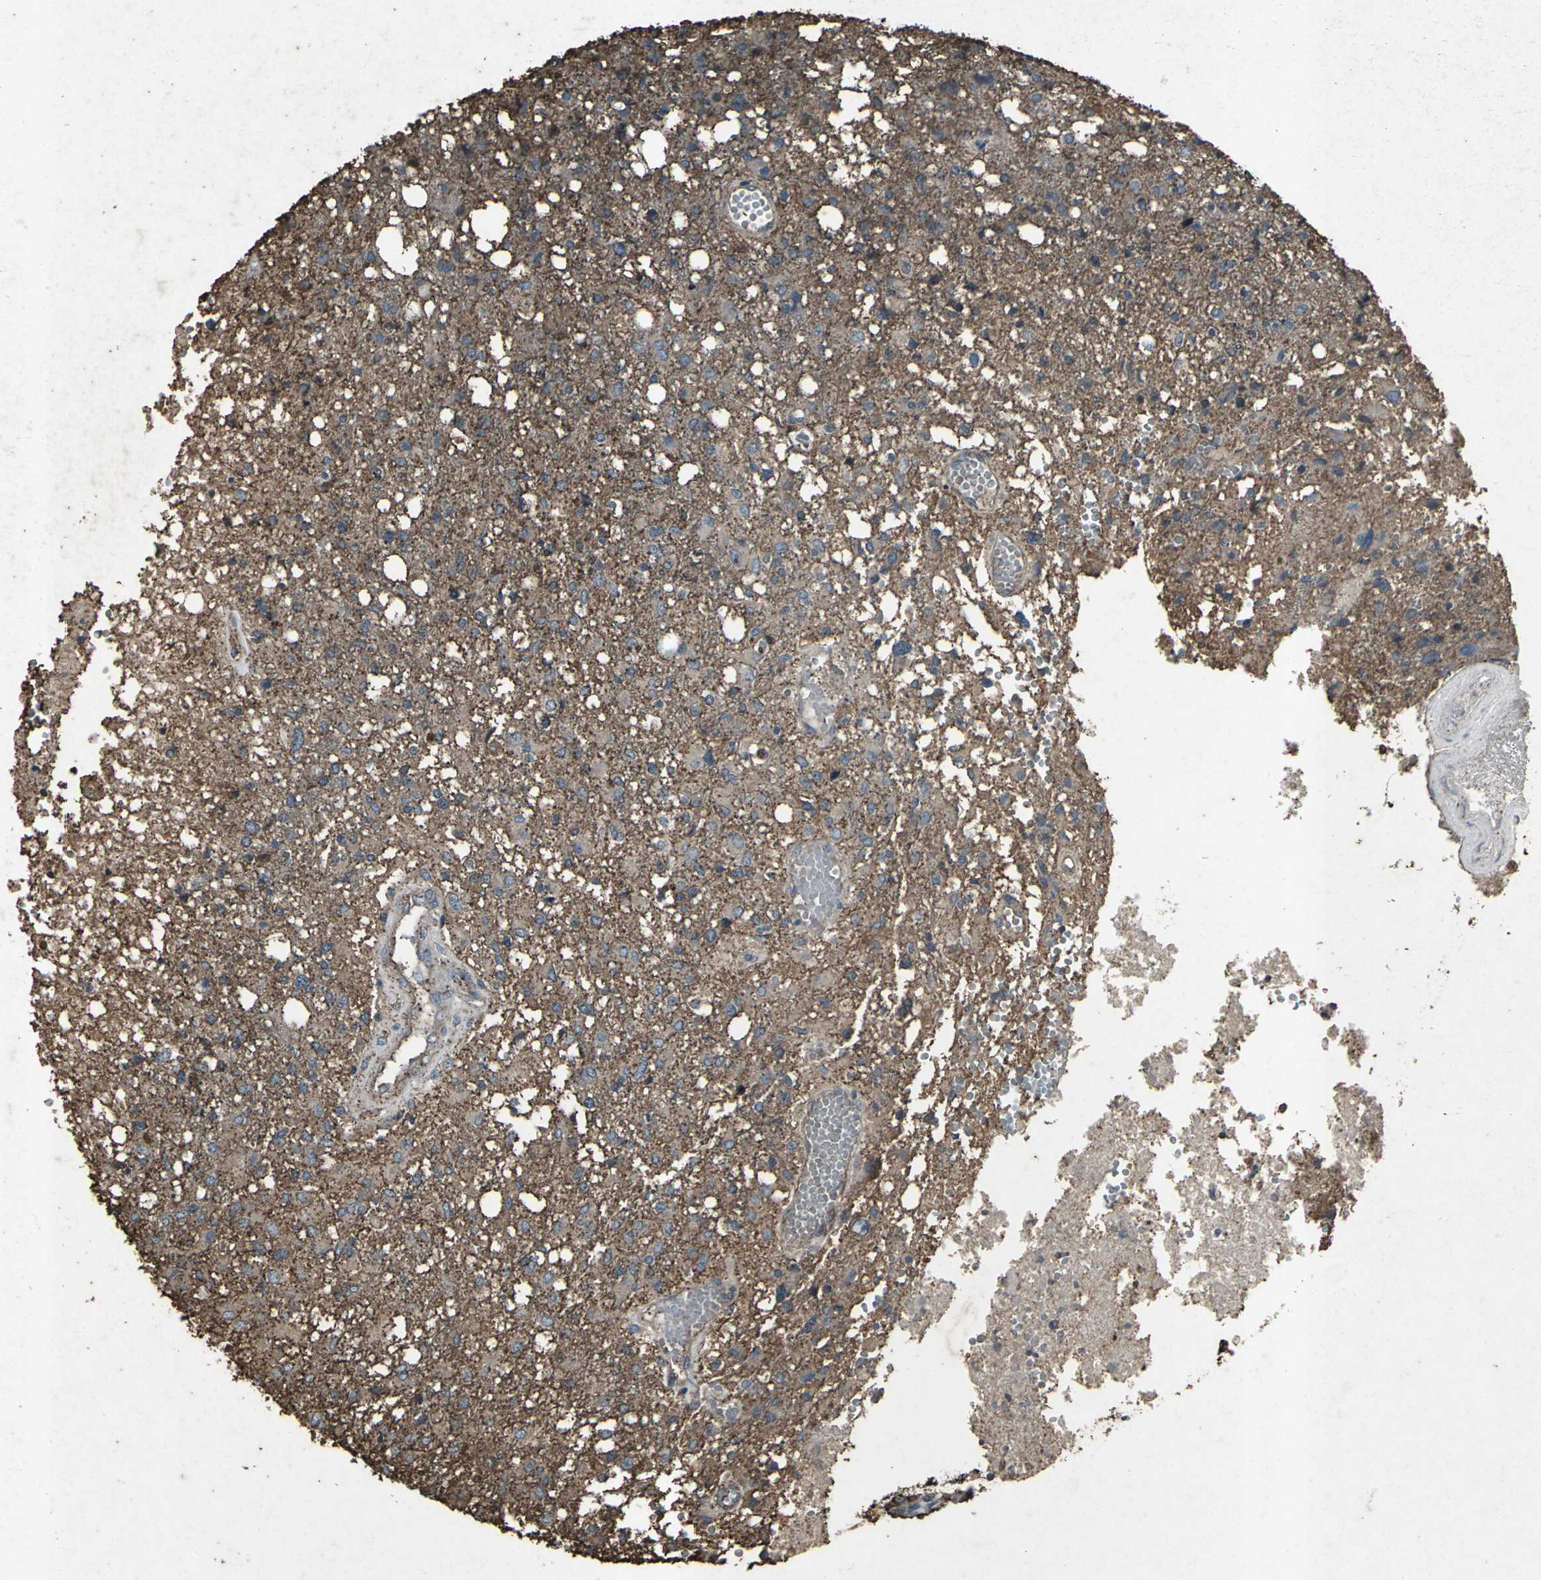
{"staining": {"intensity": "strong", "quantity": "25%-75%", "location": "cytoplasmic/membranous"}, "tissue": "glioma", "cell_type": "Tumor cells", "image_type": "cancer", "snomed": [{"axis": "morphology", "description": "Glioma, malignant, High grade"}, {"axis": "topography", "description": "Cerebral cortex"}], "caption": "Approximately 25%-75% of tumor cells in human glioma demonstrate strong cytoplasmic/membranous protein positivity as visualized by brown immunohistochemical staining.", "gene": "CCR9", "patient": {"sex": "male", "age": 76}}